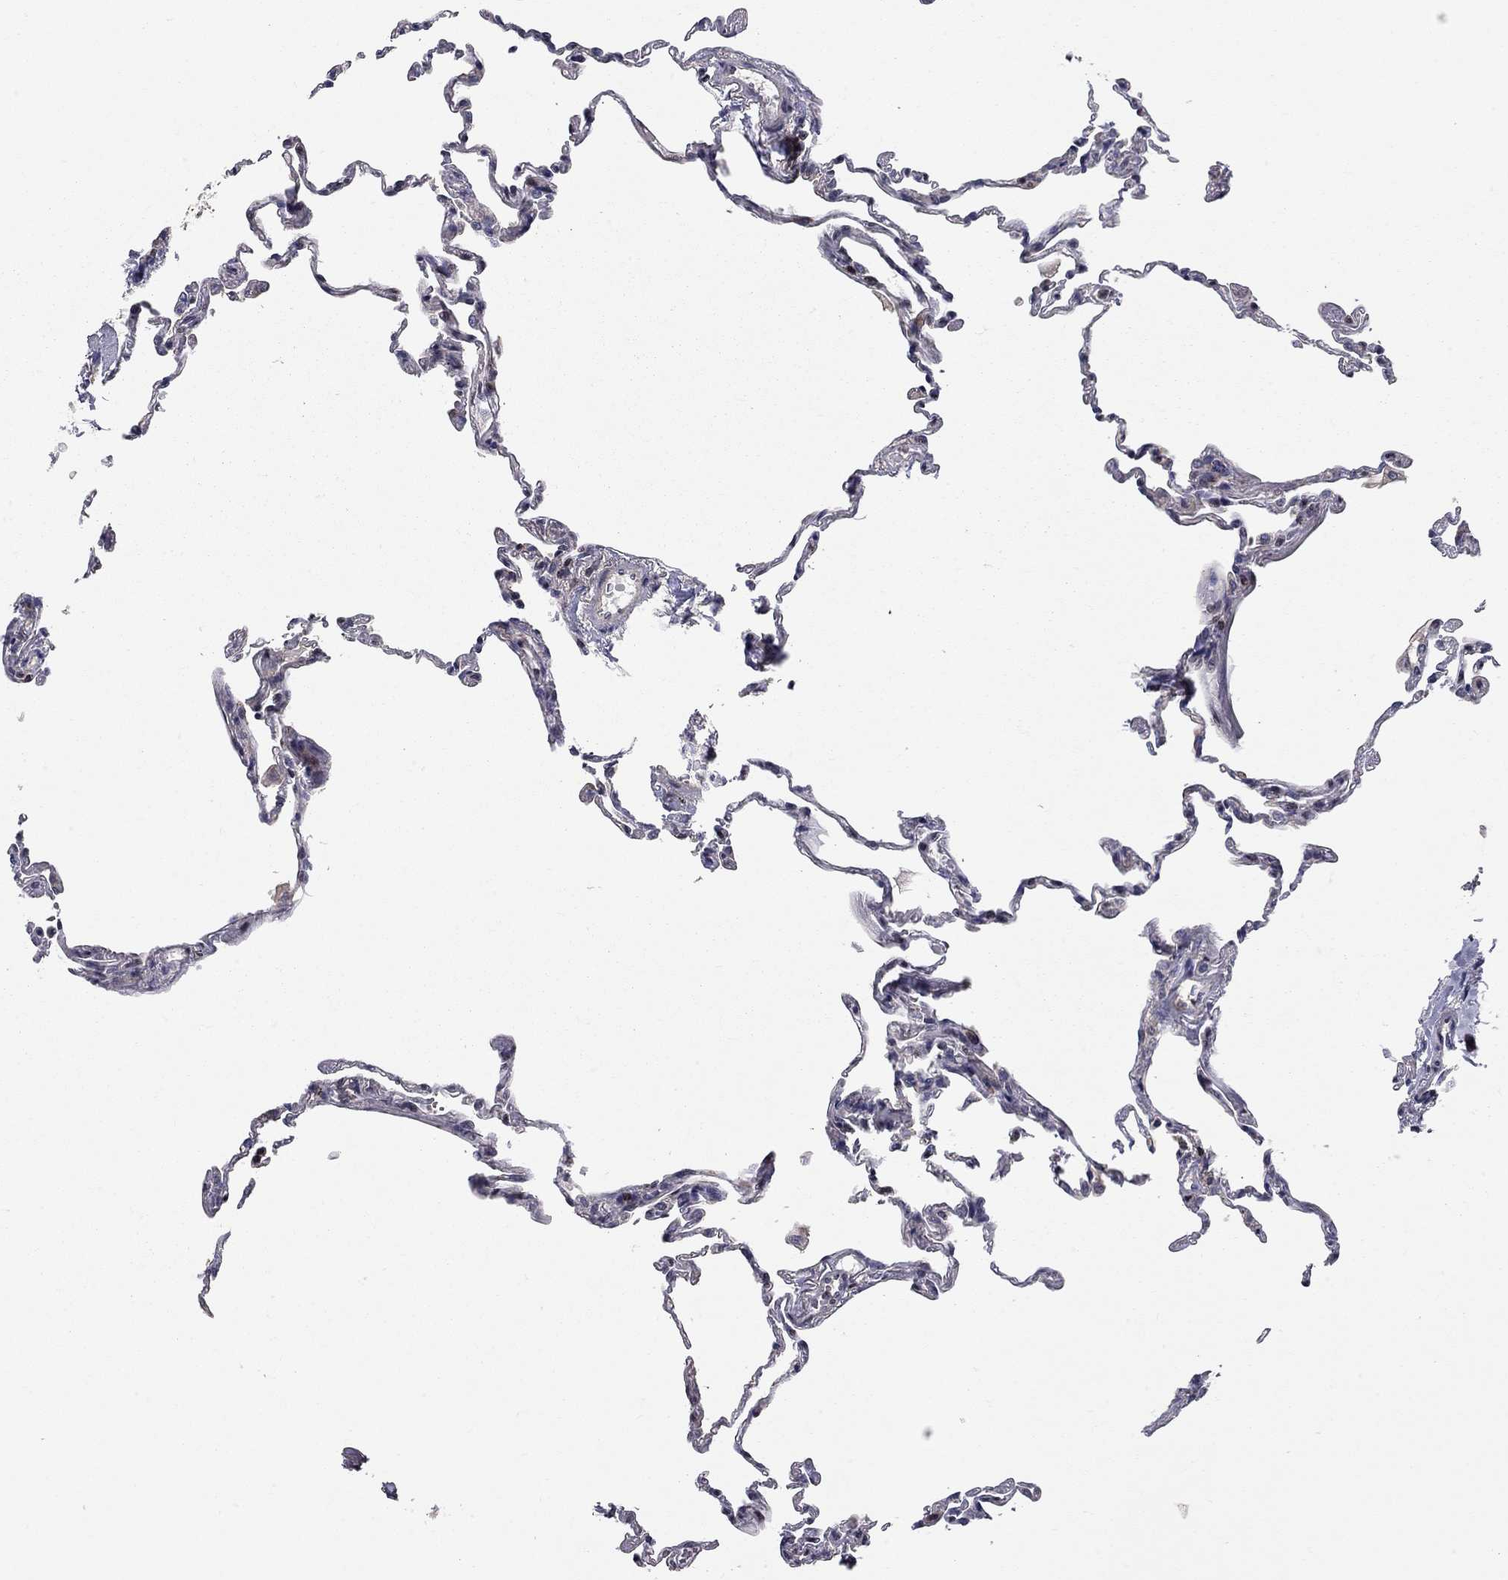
{"staining": {"intensity": "negative", "quantity": "none", "location": "none"}, "tissue": "lung", "cell_type": "Alveolar cells", "image_type": "normal", "snomed": [{"axis": "morphology", "description": "Normal tissue, NOS"}, {"axis": "topography", "description": "Lung"}], "caption": "Immunohistochemistry of normal human lung shows no staining in alveolar cells. (DAB IHC, high magnification).", "gene": "ERN2", "patient": {"sex": "female", "age": 57}}